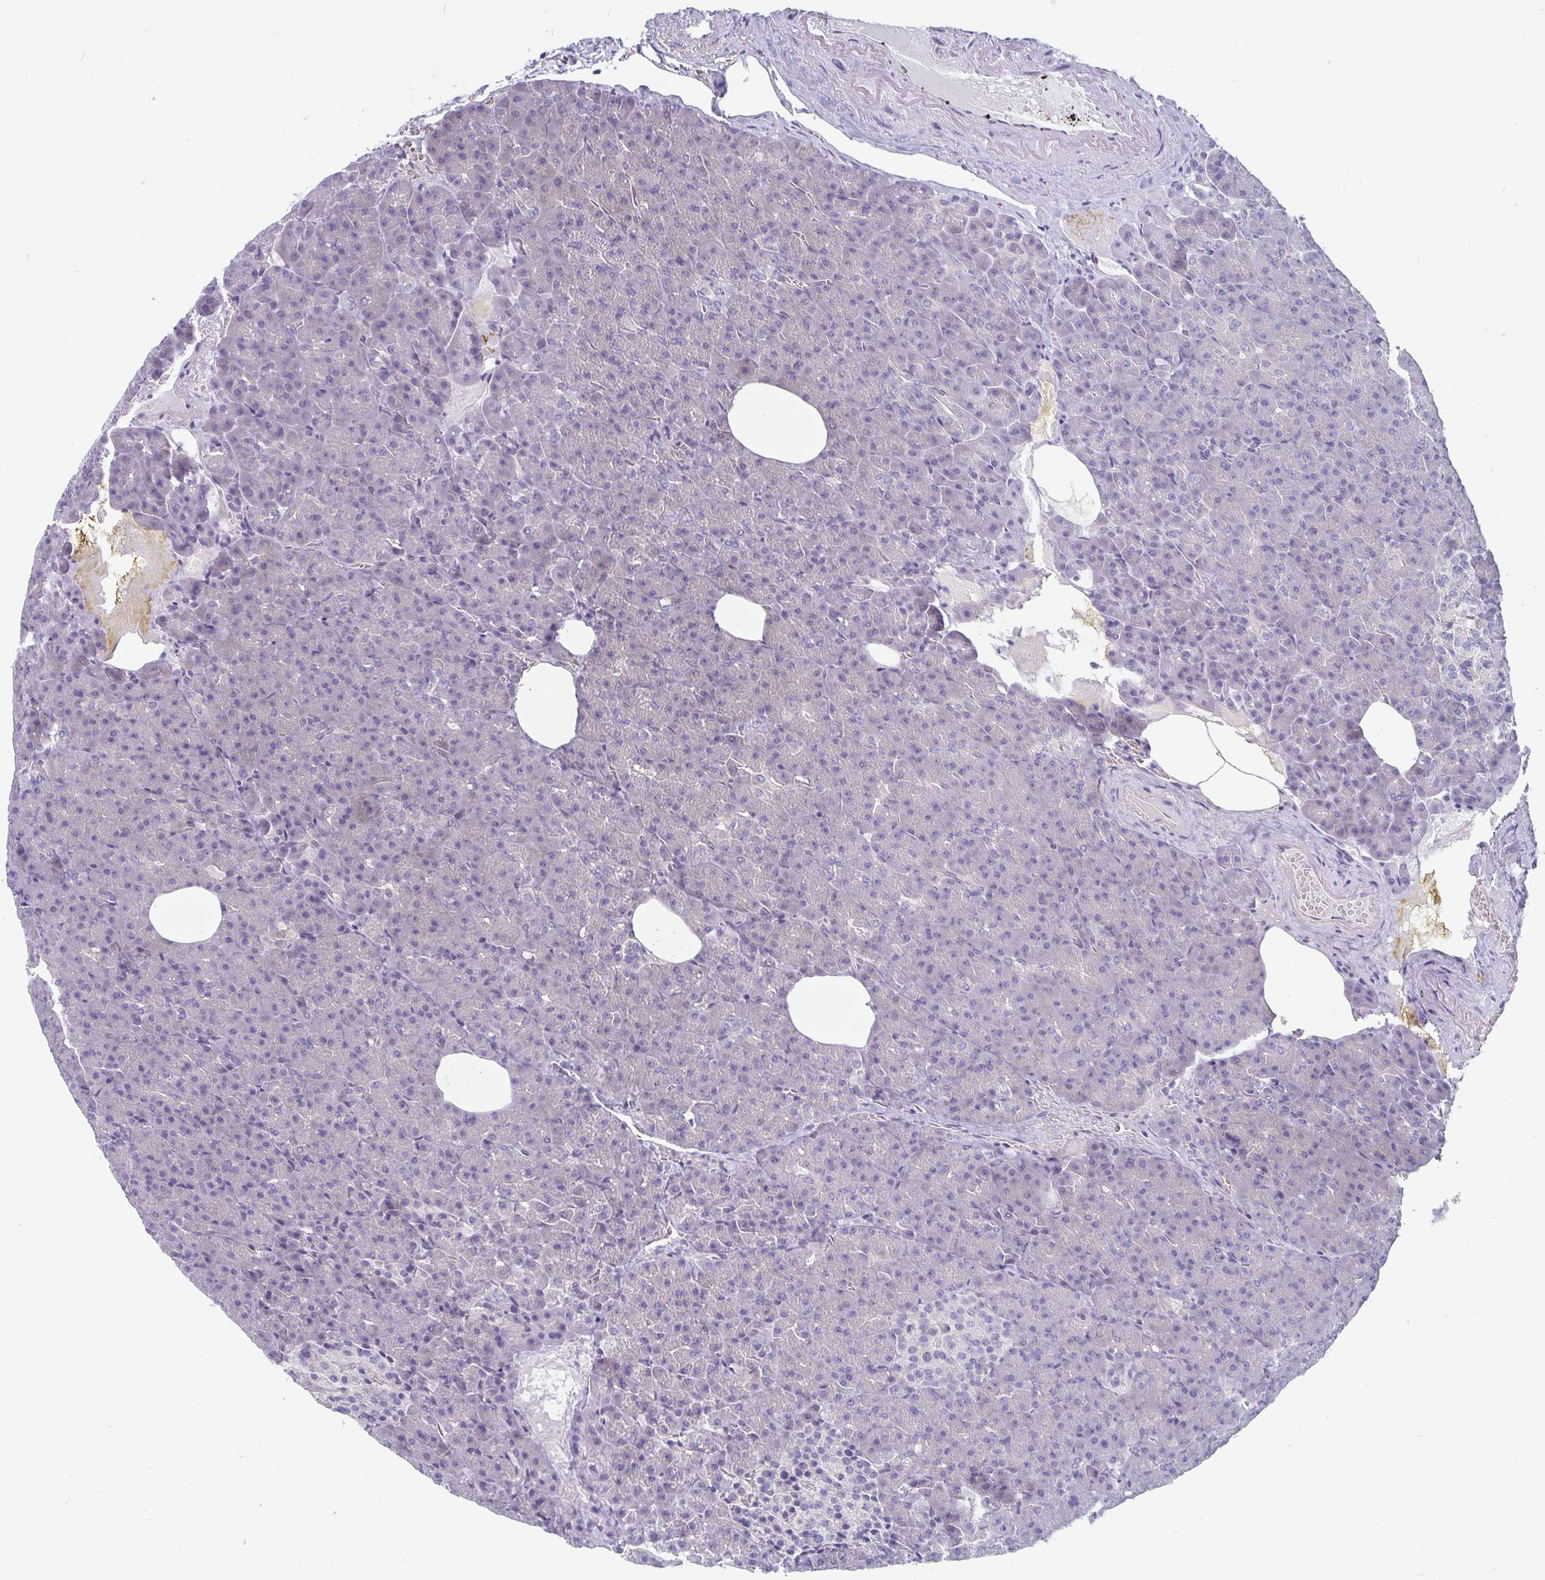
{"staining": {"intensity": "negative", "quantity": "none", "location": "none"}, "tissue": "pancreas", "cell_type": "Exocrine glandular cells", "image_type": "normal", "snomed": [{"axis": "morphology", "description": "Normal tissue, NOS"}, {"axis": "topography", "description": "Pancreas"}], "caption": "The histopathology image reveals no significant staining in exocrine glandular cells of pancreas. (DAB IHC, high magnification).", "gene": "PLCB3", "patient": {"sex": "female", "age": 74}}